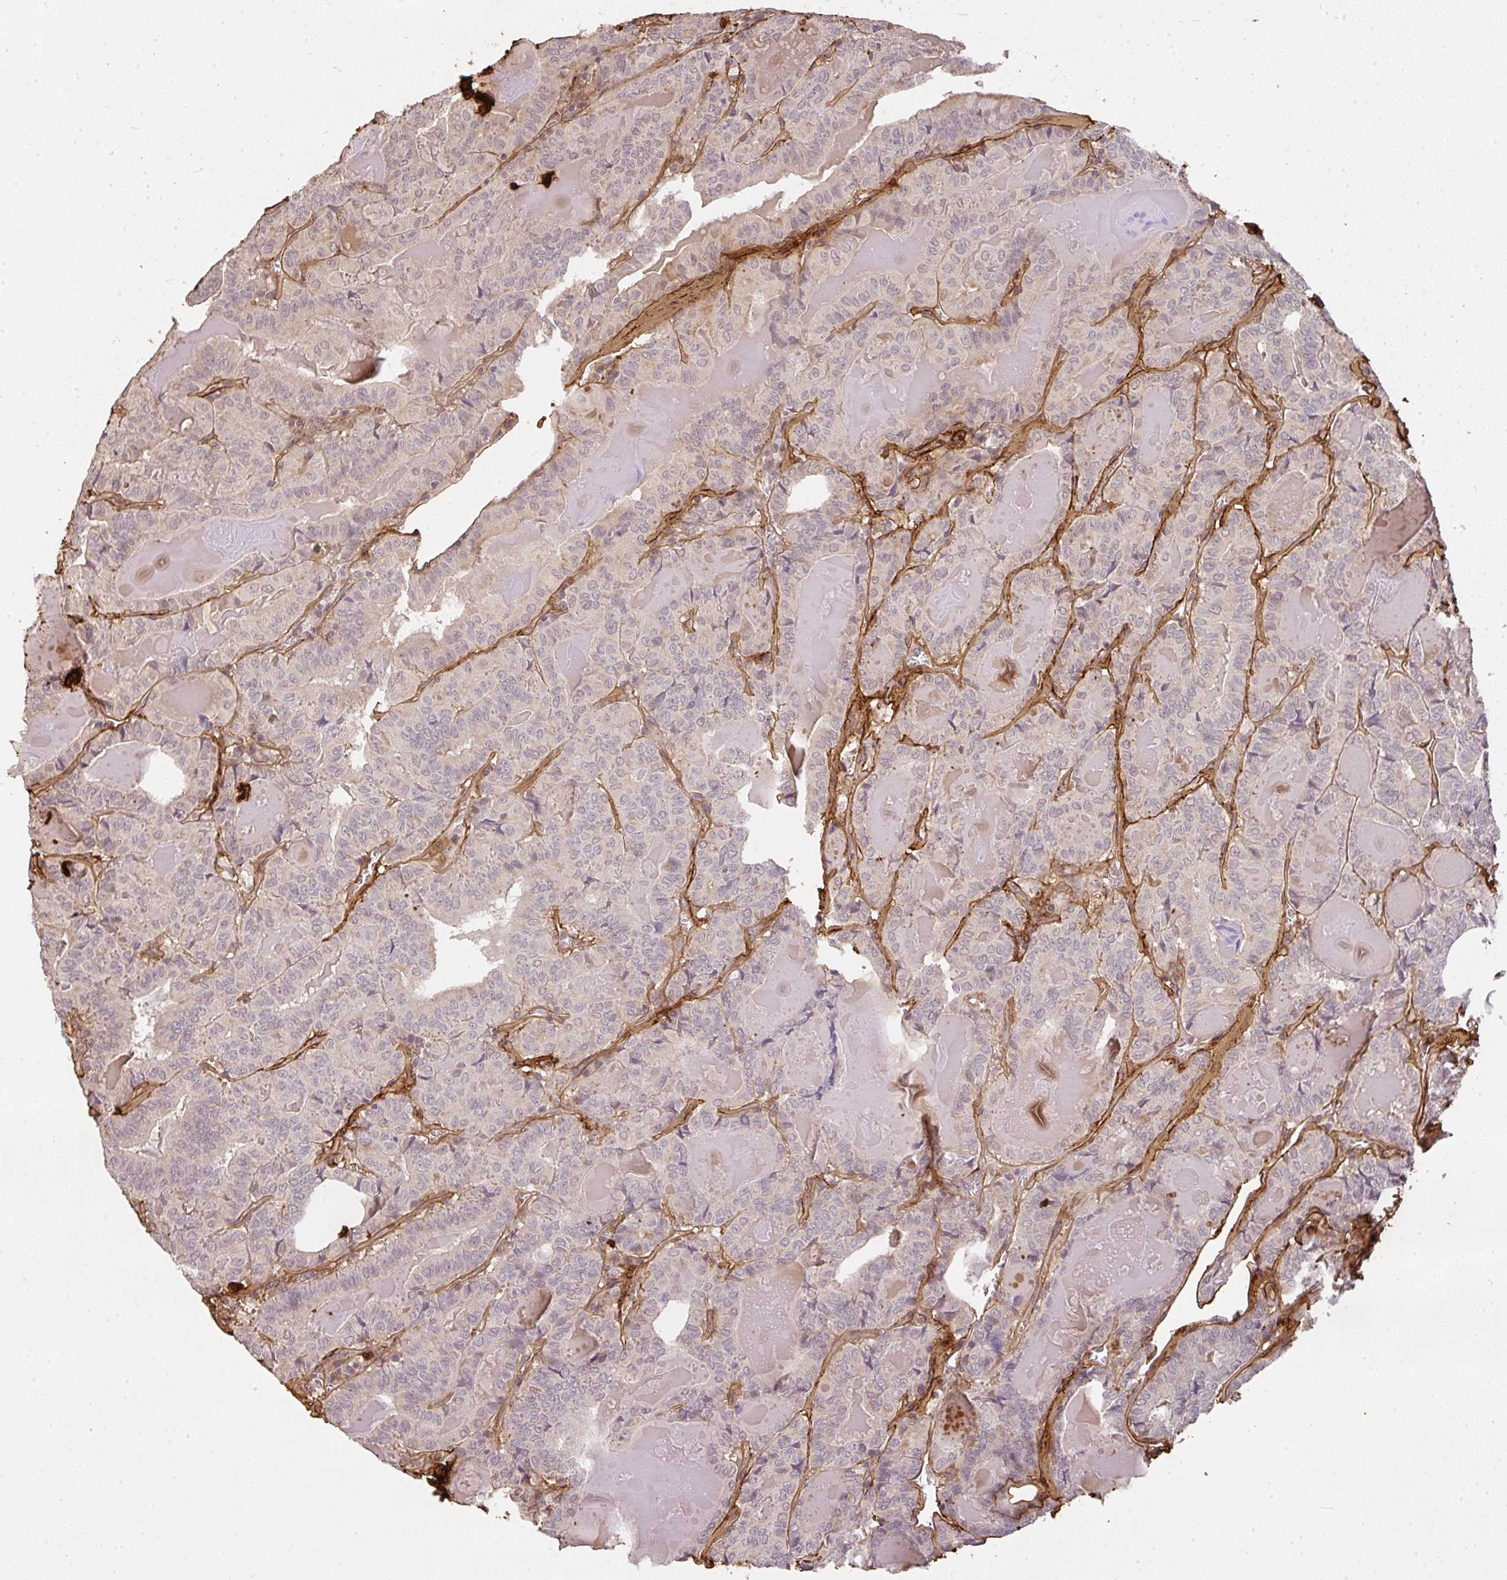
{"staining": {"intensity": "negative", "quantity": "none", "location": "none"}, "tissue": "thyroid cancer", "cell_type": "Tumor cells", "image_type": "cancer", "snomed": [{"axis": "morphology", "description": "Papillary adenocarcinoma, NOS"}, {"axis": "topography", "description": "Thyroid gland"}], "caption": "Protein analysis of papillary adenocarcinoma (thyroid) shows no significant staining in tumor cells.", "gene": "COL3A1", "patient": {"sex": "female", "age": 72}}